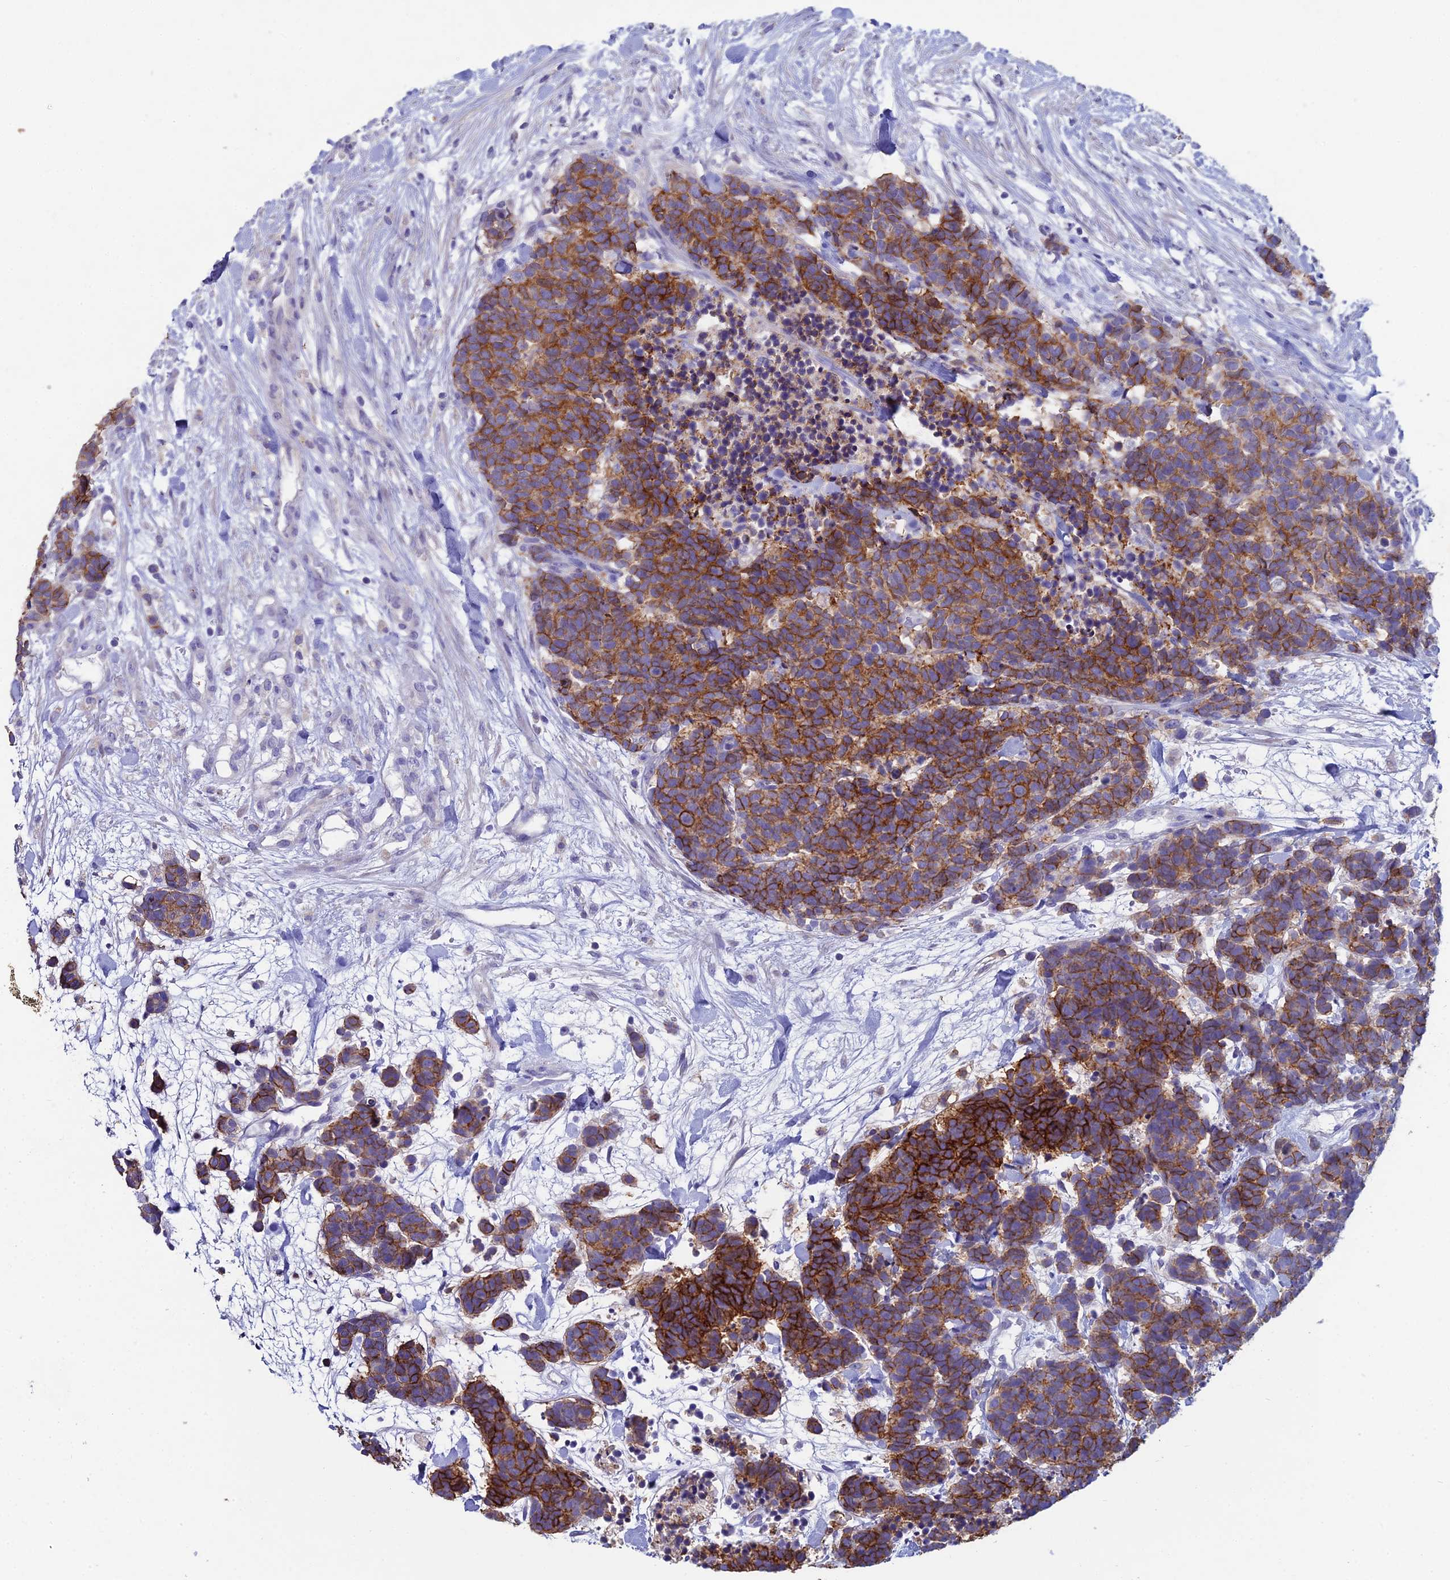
{"staining": {"intensity": "strong", "quantity": ">75%", "location": "cytoplasmic/membranous"}, "tissue": "carcinoid", "cell_type": "Tumor cells", "image_type": "cancer", "snomed": [{"axis": "morphology", "description": "Carcinoma, NOS"}, {"axis": "morphology", "description": "Carcinoid, malignant, NOS"}, {"axis": "topography", "description": "Prostate"}], "caption": "Human carcinoid stained with a brown dye displays strong cytoplasmic/membranous positive staining in about >75% of tumor cells.", "gene": "NCAM1", "patient": {"sex": "male", "age": 57}}